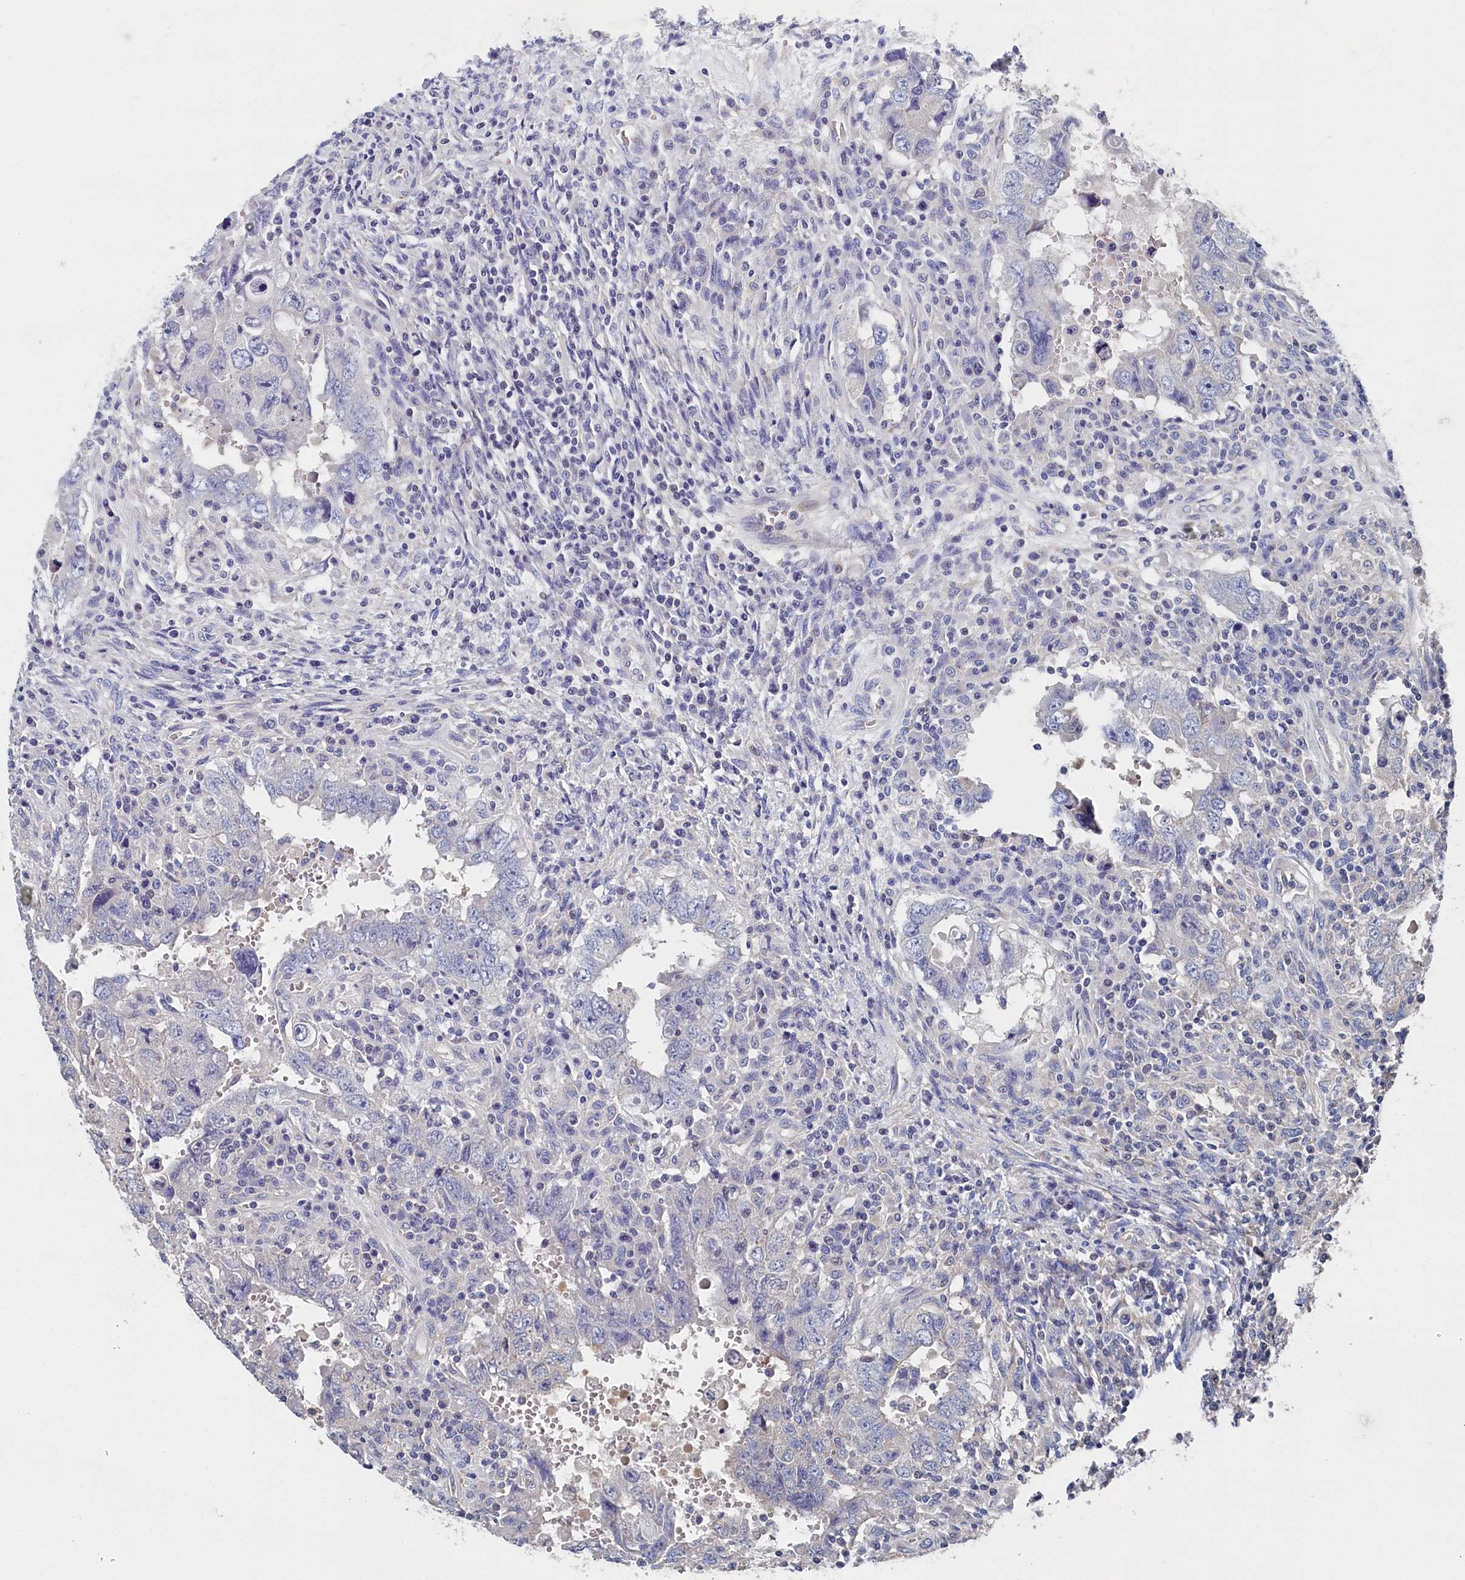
{"staining": {"intensity": "negative", "quantity": "none", "location": "none"}, "tissue": "testis cancer", "cell_type": "Tumor cells", "image_type": "cancer", "snomed": [{"axis": "morphology", "description": "Carcinoma, Embryonal, NOS"}, {"axis": "topography", "description": "Testis"}], "caption": "Immunohistochemical staining of testis embryonal carcinoma demonstrates no significant expression in tumor cells.", "gene": "BHMT", "patient": {"sex": "male", "age": 26}}